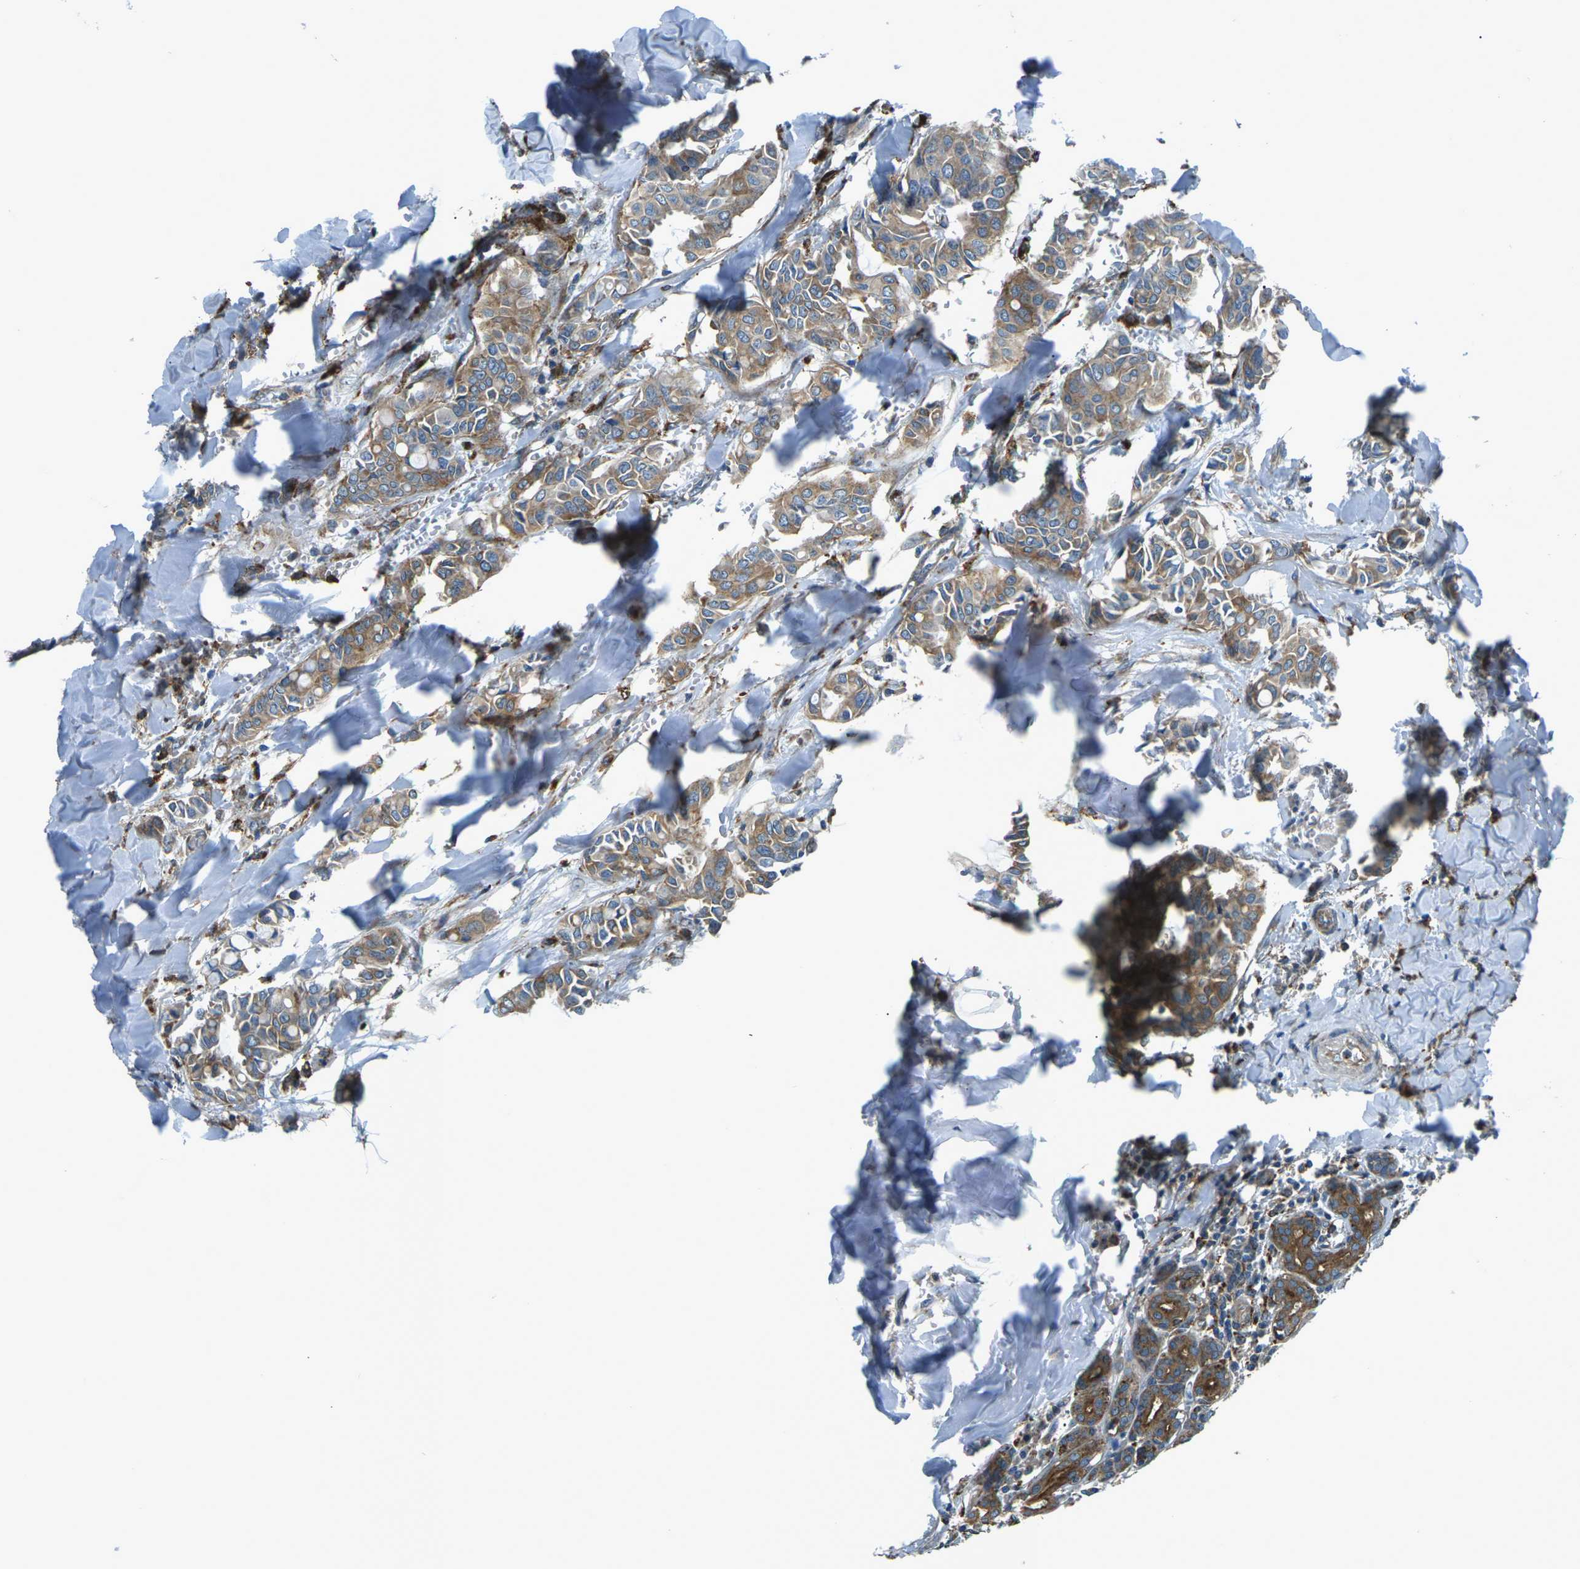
{"staining": {"intensity": "moderate", "quantity": "25%-75%", "location": "cytoplasmic/membranous"}, "tissue": "head and neck cancer", "cell_type": "Tumor cells", "image_type": "cancer", "snomed": [{"axis": "morphology", "description": "Adenocarcinoma, NOS"}, {"axis": "topography", "description": "Salivary gland"}, {"axis": "topography", "description": "Head-Neck"}], "caption": "Protein staining of adenocarcinoma (head and neck) tissue shows moderate cytoplasmic/membranous expression in approximately 25%-75% of tumor cells.", "gene": "CDK17", "patient": {"sex": "female", "age": 59}}